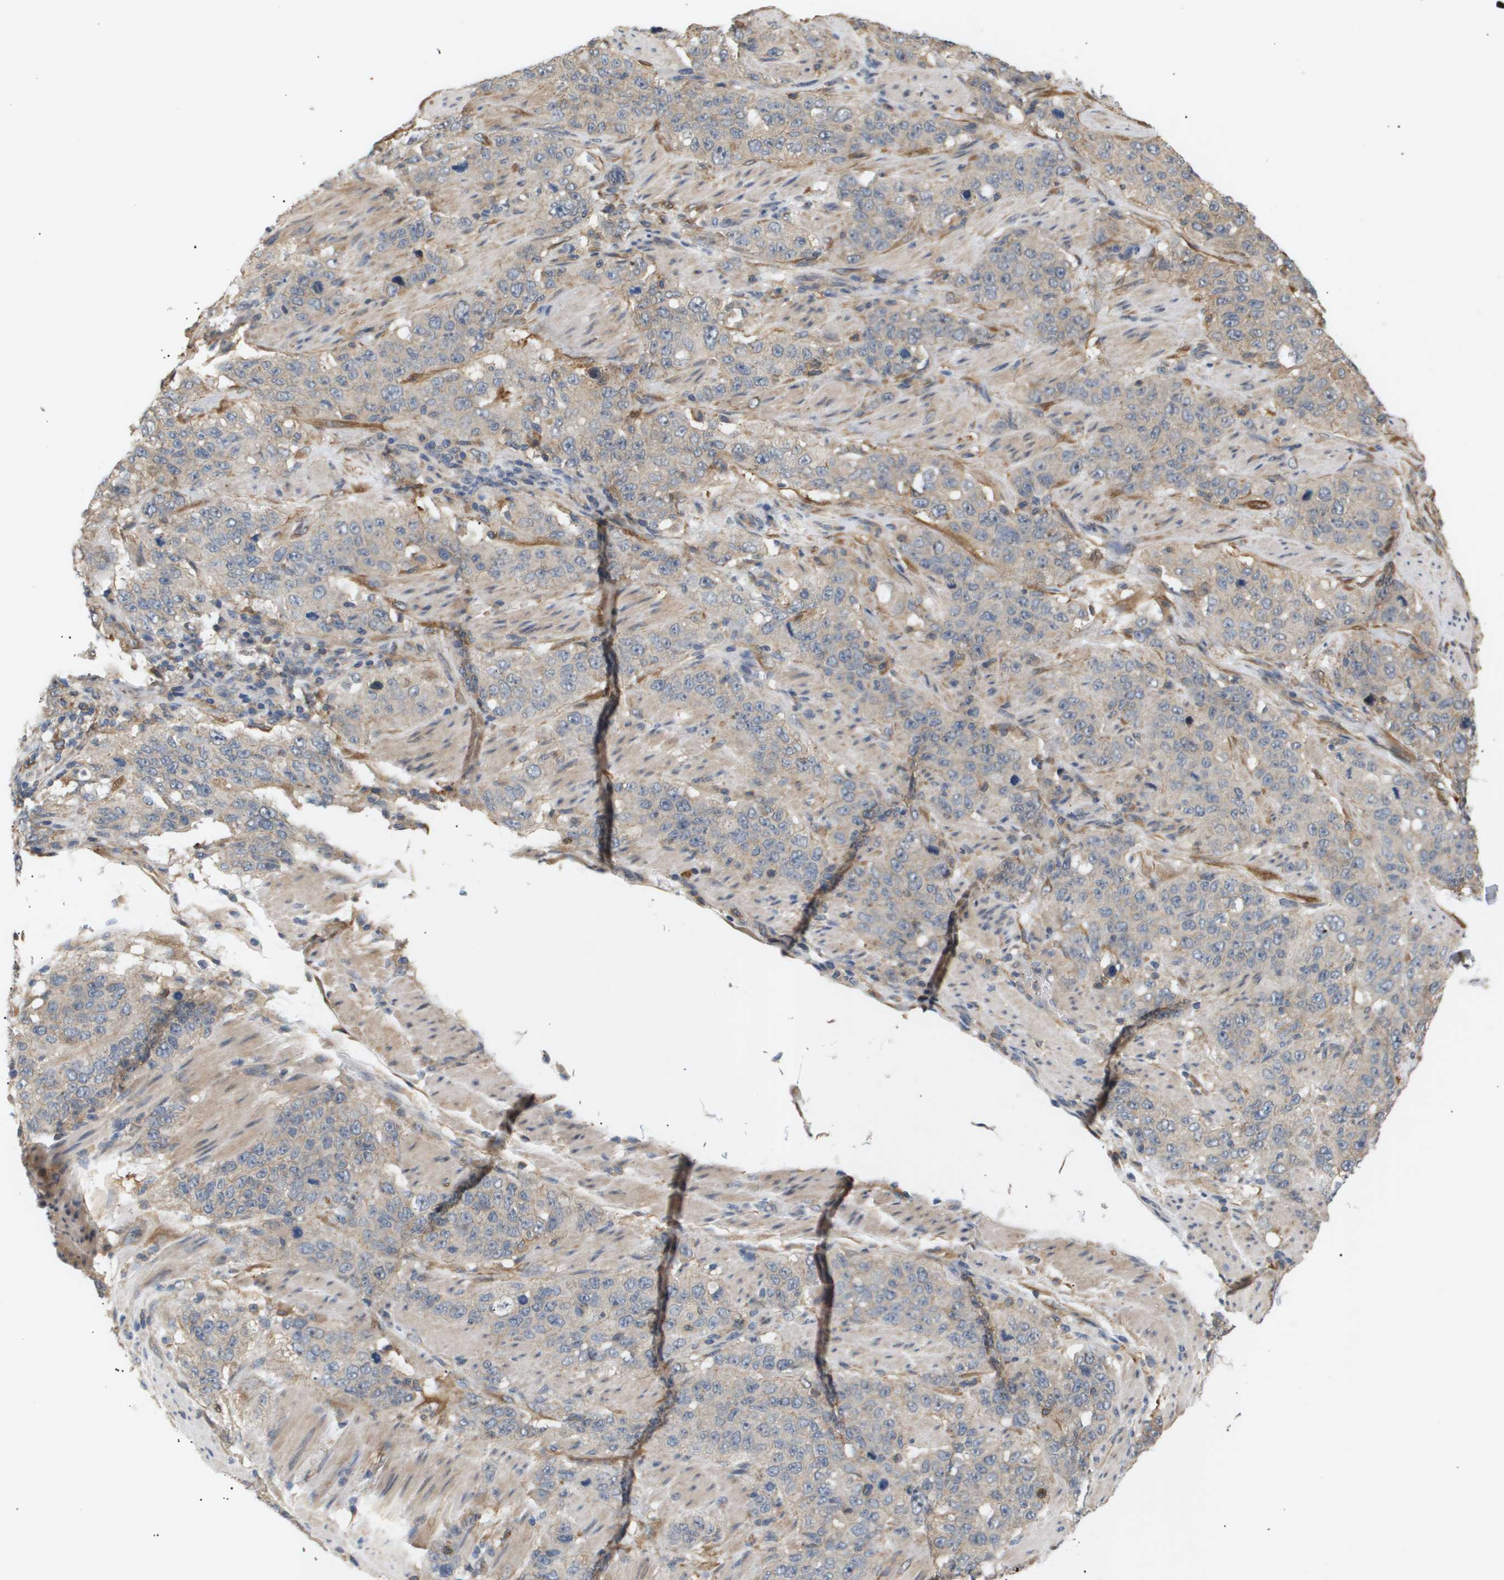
{"staining": {"intensity": "weak", "quantity": "<25%", "location": "cytoplasmic/membranous"}, "tissue": "stomach cancer", "cell_type": "Tumor cells", "image_type": "cancer", "snomed": [{"axis": "morphology", "description": "Adenocarcinoma, NOS"}, {"axis": "topography", "description": "Stomach"}], "caption": "The immunohistochemistry (IHC) micrograph has no significant staining in tumor cells of stomach cancer (adenocarcinoma) tissue.", "gene": "CORO2B", "patient": {"sex": "male", "age": 48}}